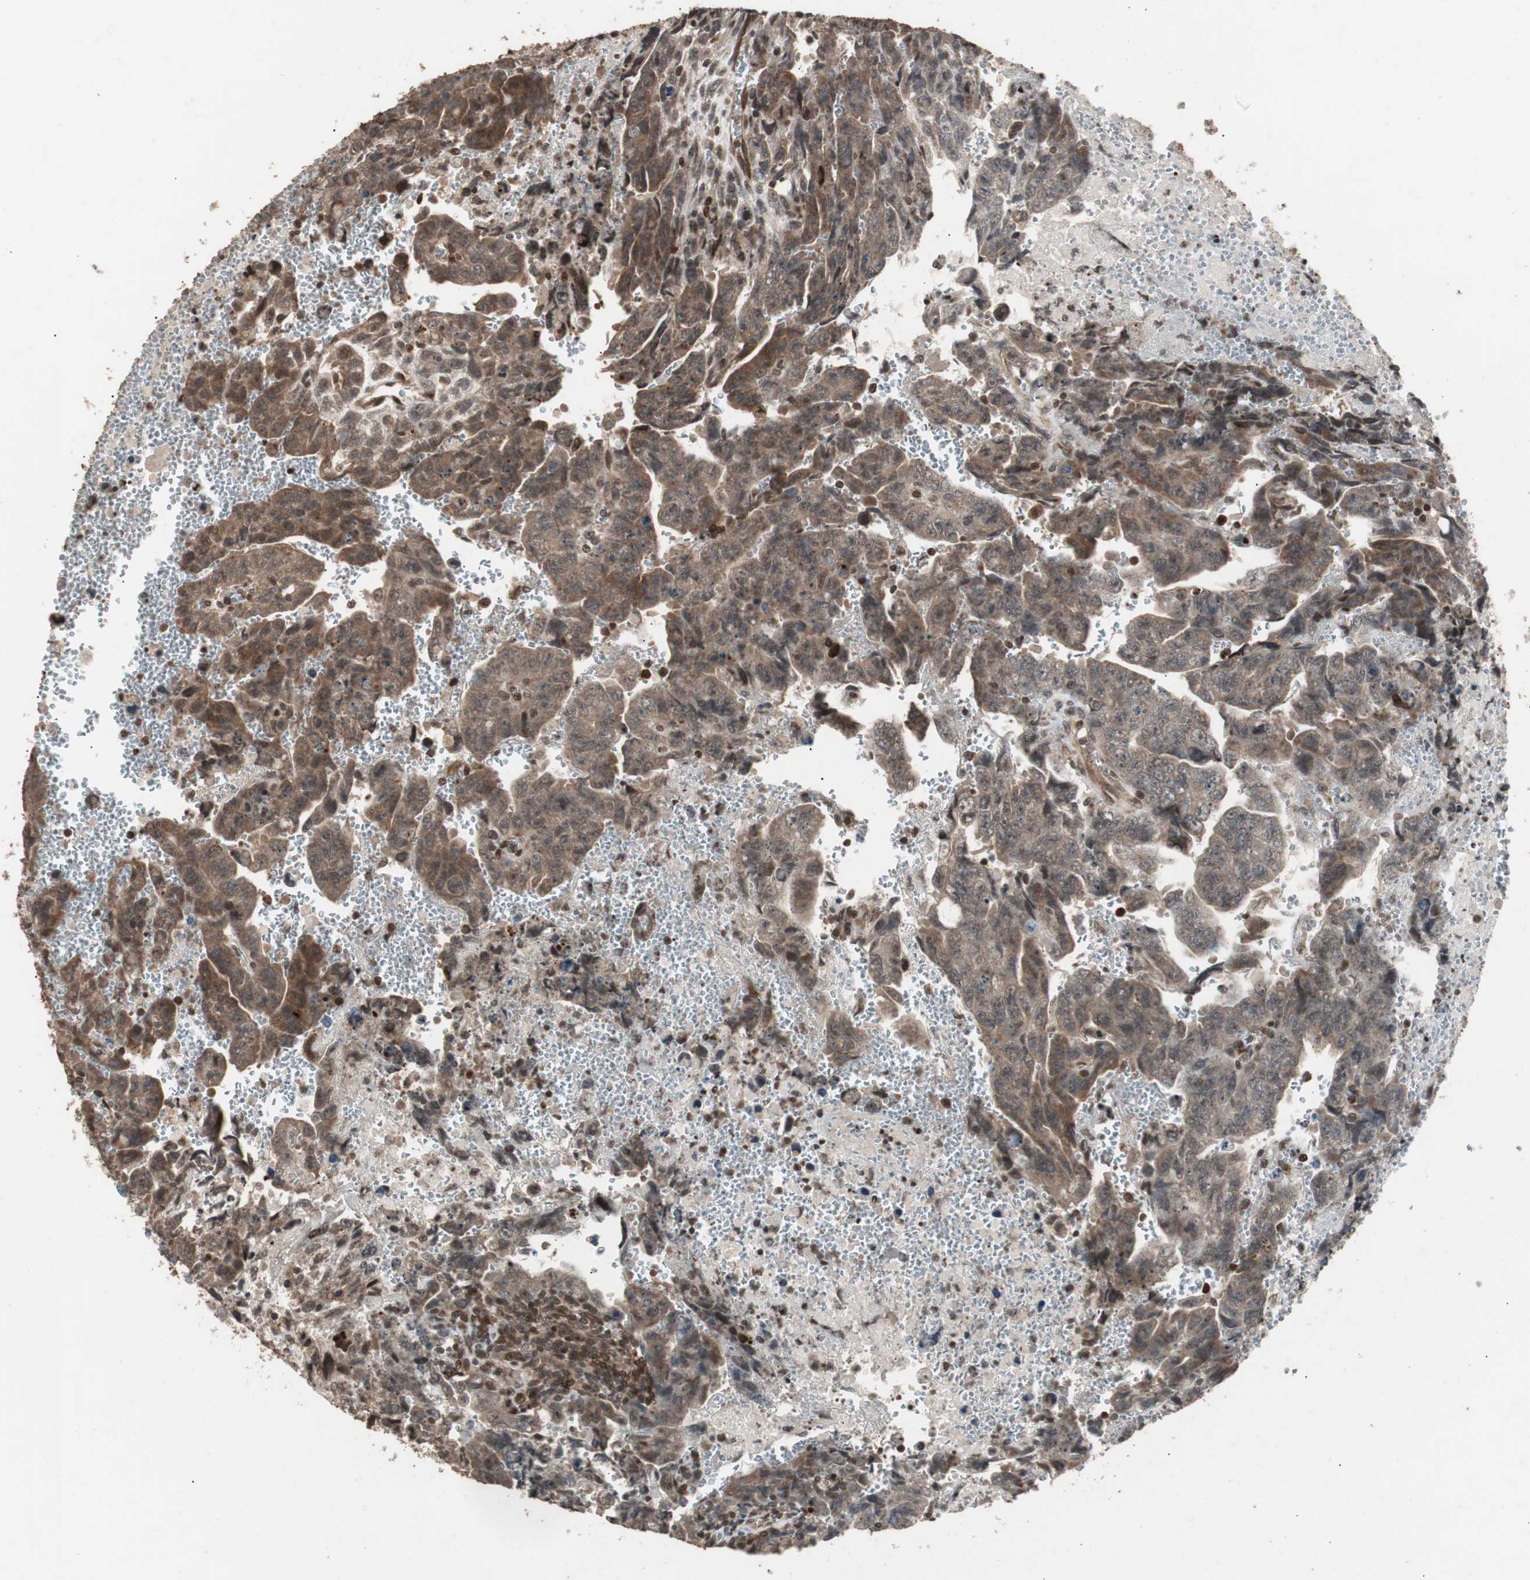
{"staining": {"intensity": "moderate", "quantity": ">75%", "location": "cytoplasmic/membranous"}, "tissue": "testis cancer", "cell_type": "Tumor cells", "image_type": "cancer", "snomed": [{"axis": "morphology", "description": "Carcinoma, Embryonal, NOS"}, {"axis": "topography", "description": "Testis"}], "caption": "Human testis cancer stained with a protein marker reveals moderate staining in tumor cells.", "gene": "ZFC3H1", "patient": {"sex": "male", "age": 28}}